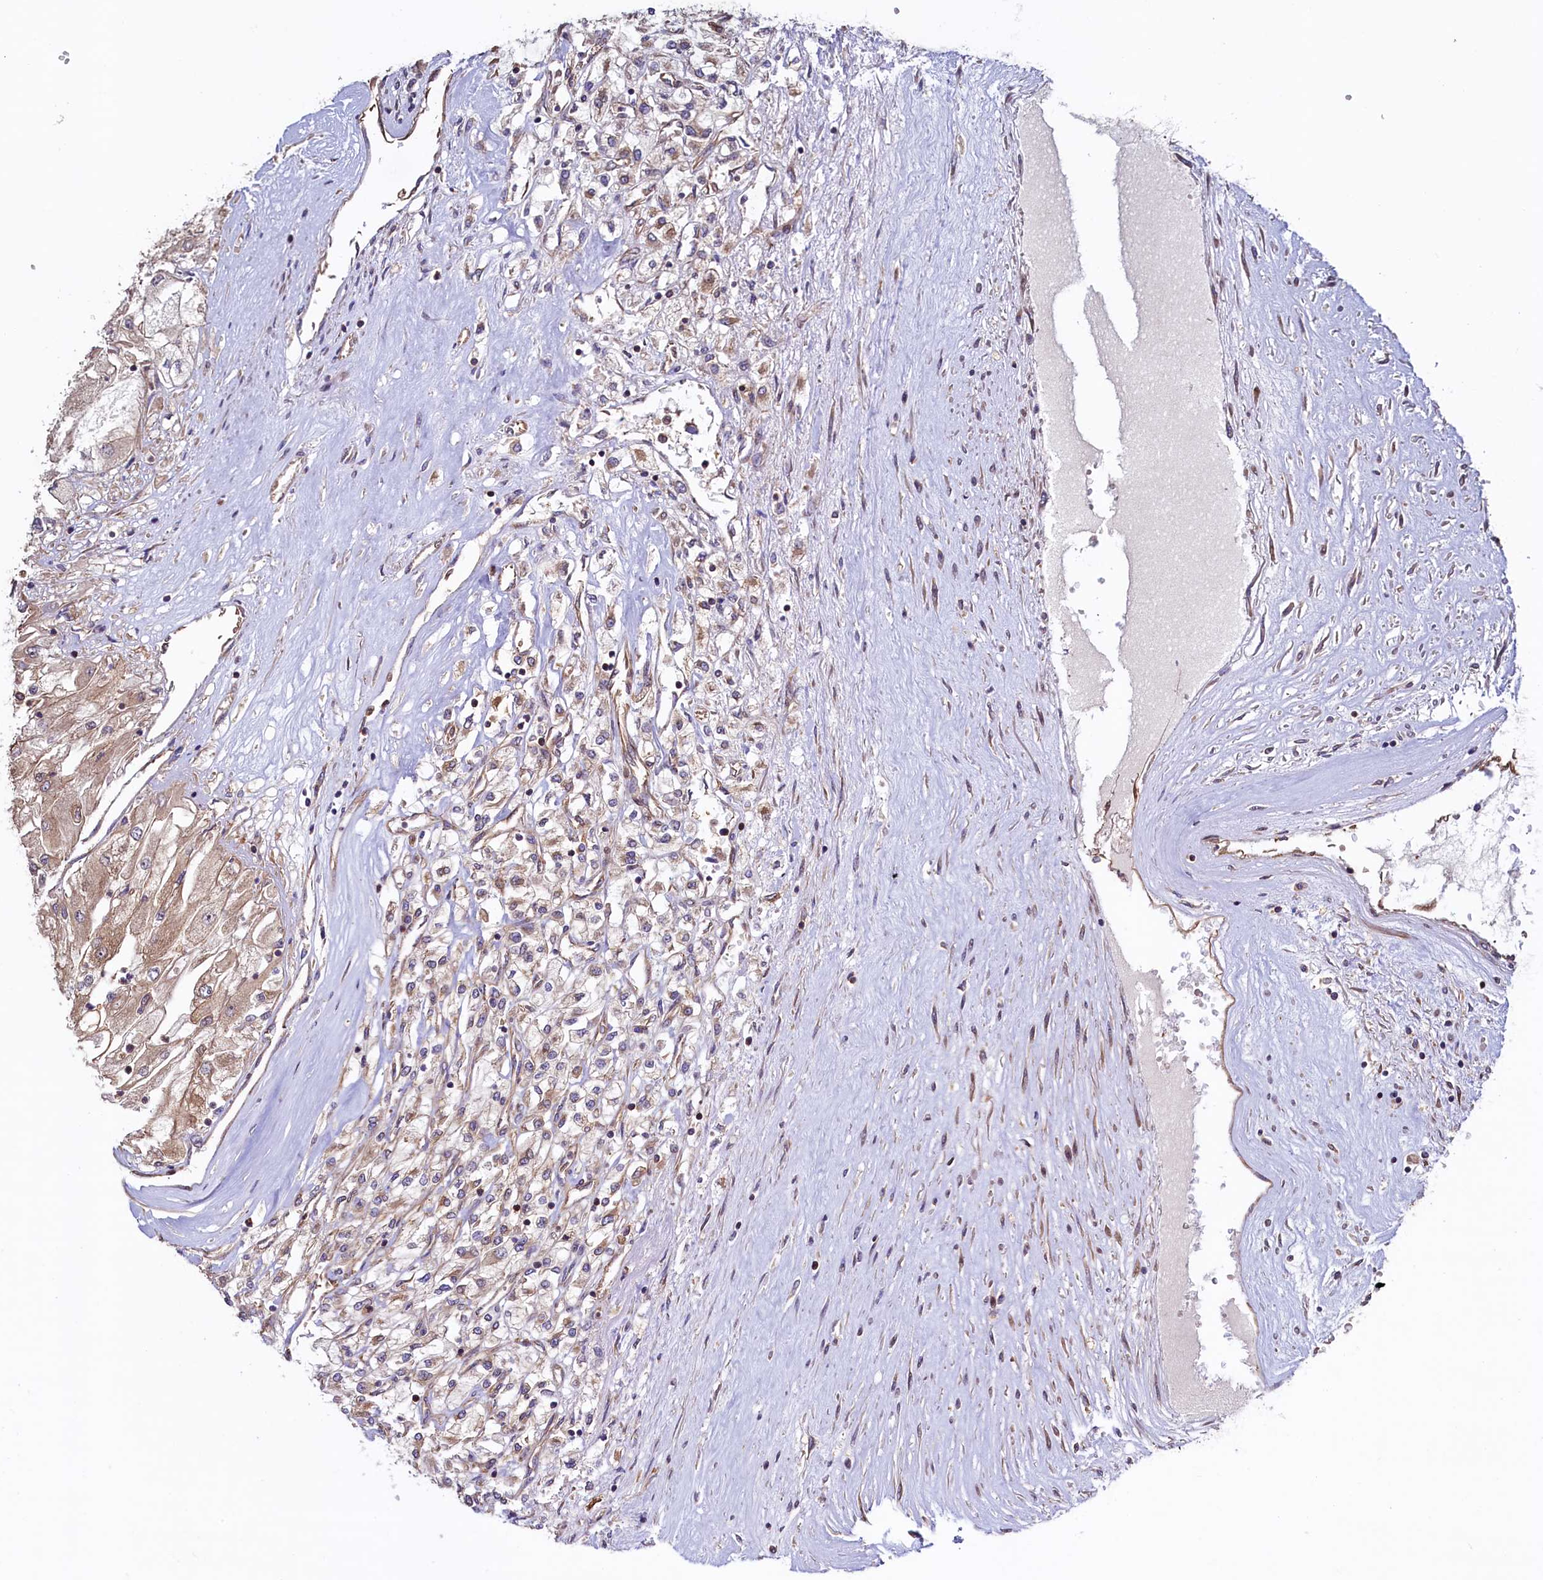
{"staining": {"intensity": "weak", "quantity": ">75%", "location": "cytoplasmic/membranous"}, "tissue": "renal cancer", "cell_type": "Tumor cells", "image_type": "cancer", "snomed": [{"axis": "morphology", "description": "Adenocarcinoma, NOS"}, {"axis": "topography", "description": "Kidney"}], "caption": "Protein staining of adenocarcinoma (renal) tissue reveals weak cytoplasmic/membranous expression in approximately >75% of tumor cells. Nuclei are stained in blue.", "gene": "ATXN2L", "patient": {"sex": "male", "age": 80}}